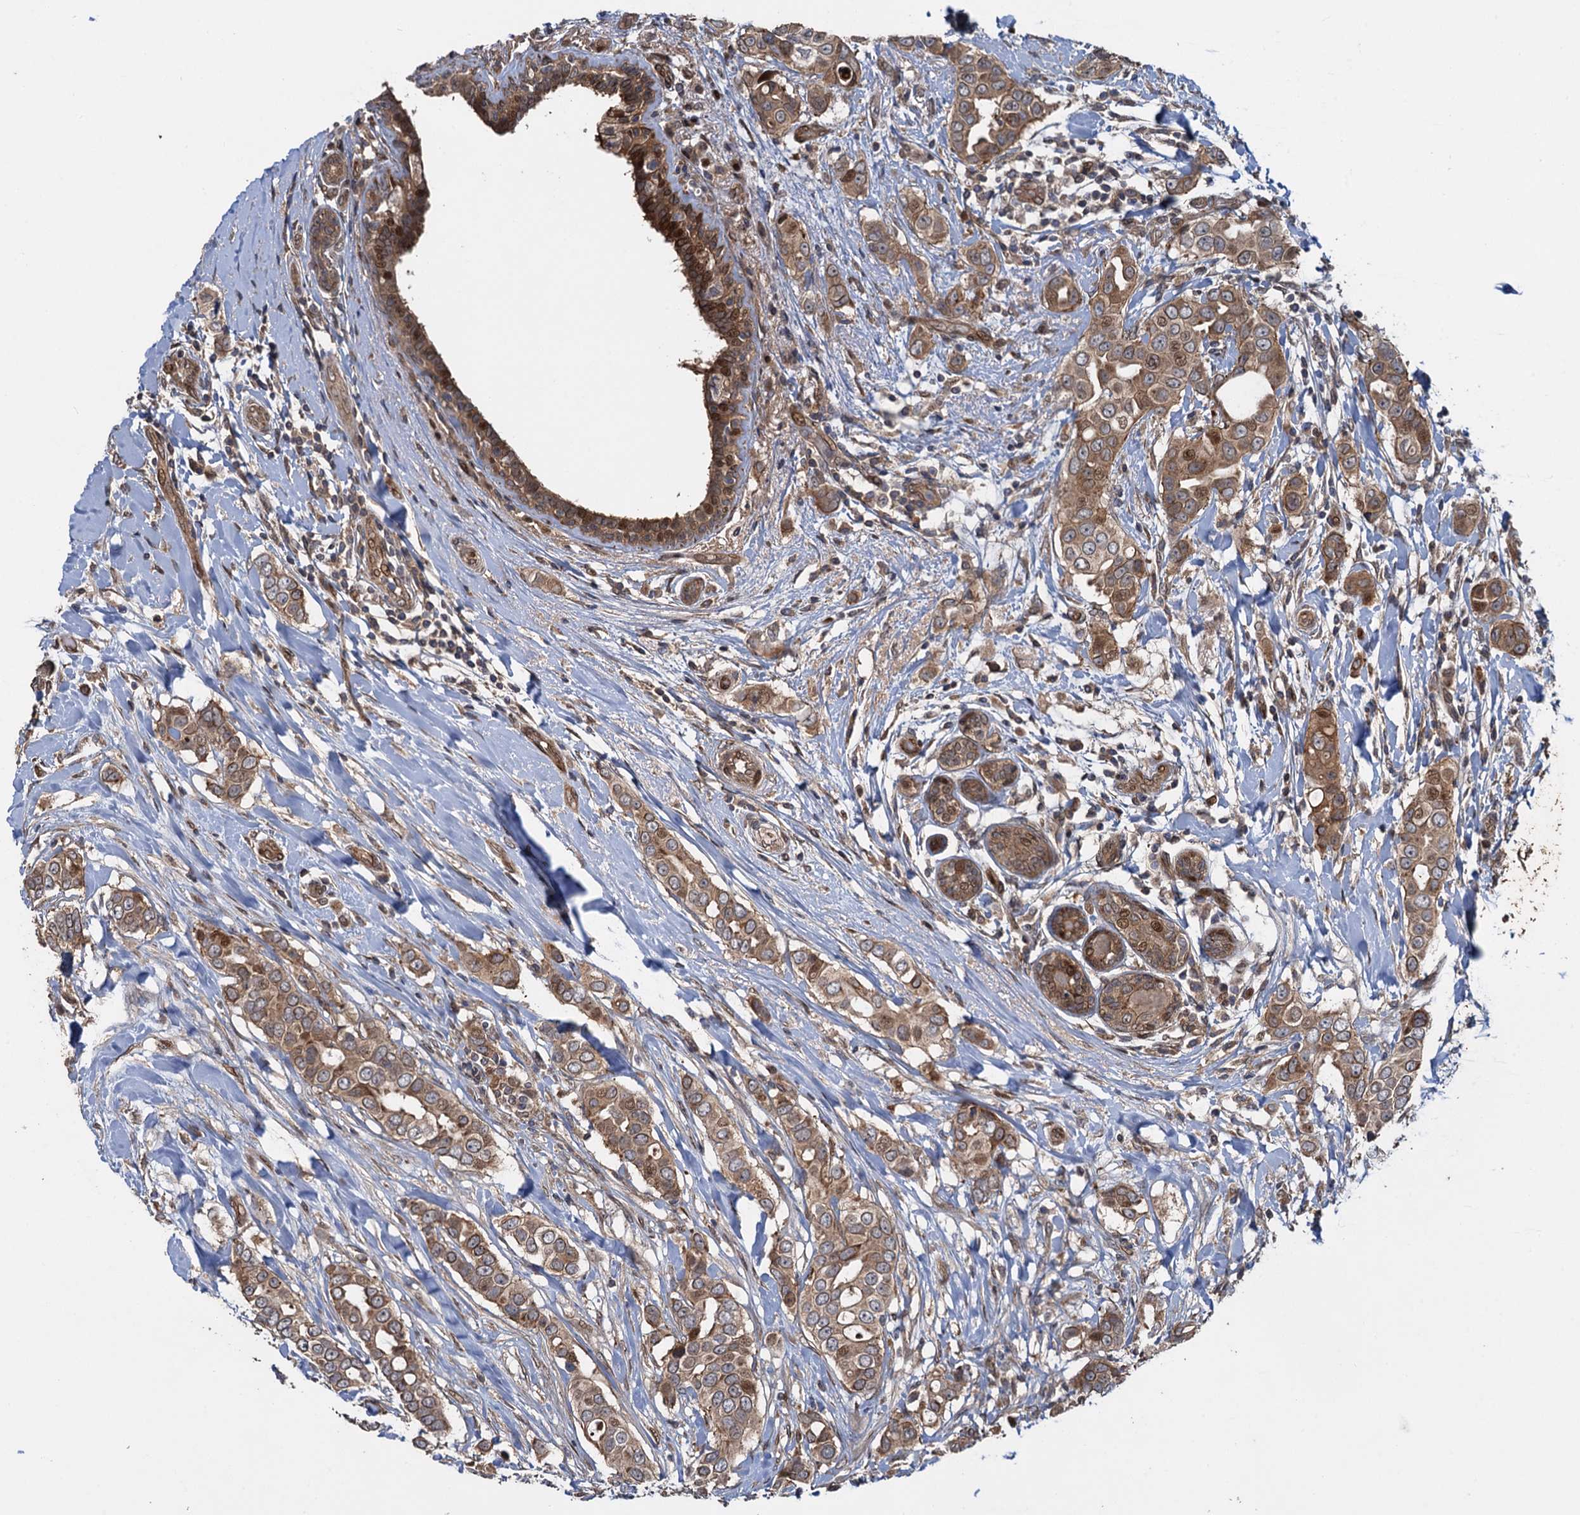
{"staining": {"intensity": "moderate", "quantity": ">75%", "location": "cytoplasmic/membranous"}, "tissue": "breast cancer", "cell_type": "Tumor cells", "image_type": "cancer", "snomed": [{"axis": "morphology", "description": "Lobular carcinoma"}, {"axis": "topography", "description": "Breast"}], "caption": "An image showing moderate cytoplasmic/membranous expression in approximately >75% of tumor cells in lobular carcinoma (breast), as visualized by brown immunohistochemical staining.", "gene": "RHOBTB1", "patient": {"sex": "female", "age": 51}}